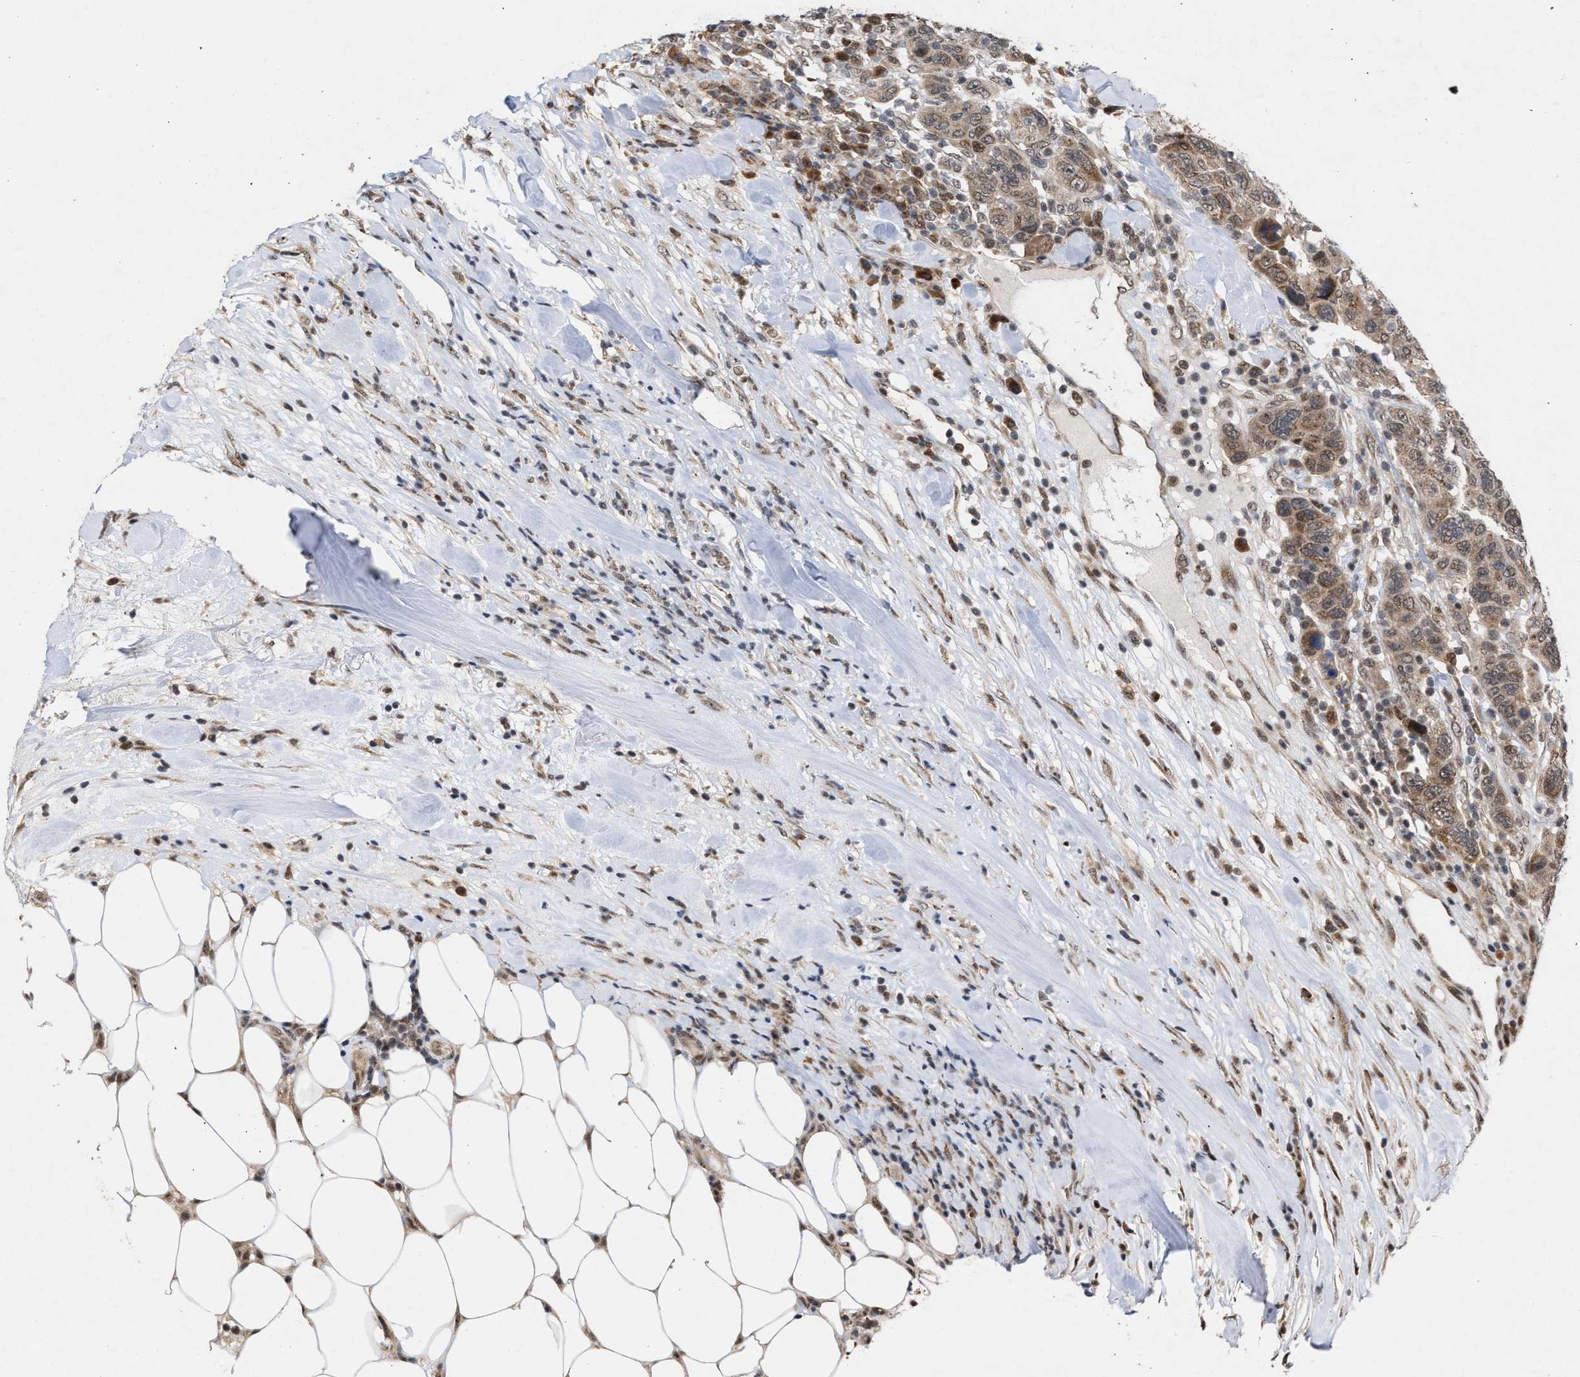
{"staining": {"intensity": "moderate", "quantity": ">75%", "location": "cytoplasmic/membranous"}, "tissue": "breast cancer", "cell_type": "Tumor cells", "image_type": "cancer", "snomed": [{"axis": "morphology", "description": "Duct carcinoma"}, {"axis": "topography", "description": "Breast"}], "caption": "Approximately >75% of tumor cells in breast intraductal carcinoma reveal moderate cytoplasmic/membranous protein expression as visualized by brown immunohistochemical staining.", "gene": "MKNK2", "patient": {"sex": "female", "age": 37}}